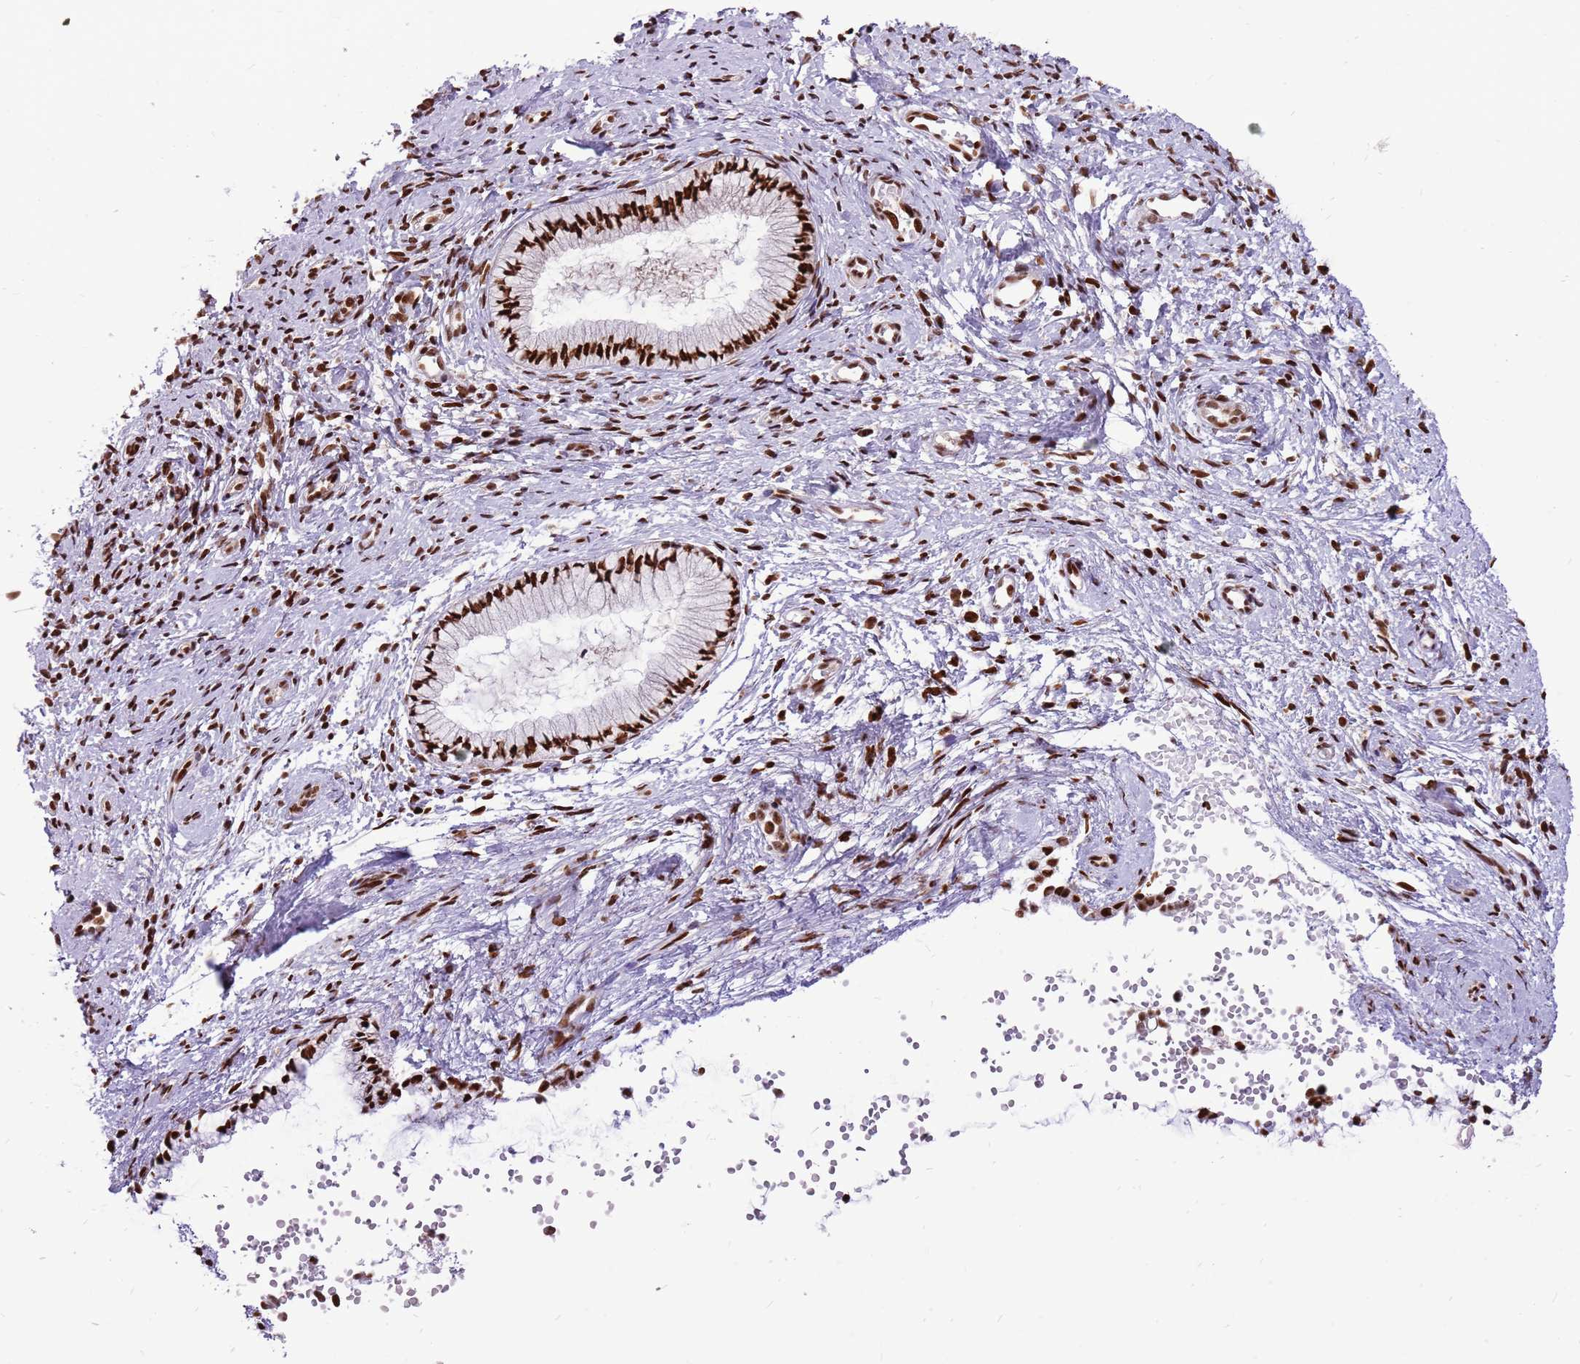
{"staining": {"intensity": "strong", "quantity": ">75%", "location": "nuclear"}, "tissue": "cervix", "cell_type": "Glandular cells", "image_type": "normal", "snomed": [{"axis": "morphology", "description": "Normal tissue, NOS"}, {"axis": "topography", "description": "Cervix"}], "caption": "Glandular cells display strong nuclear expression in approximately >75% of cells in benign cervix.", "gene": "WASHC4", "patient": {"sex": "female", "age": 57}}